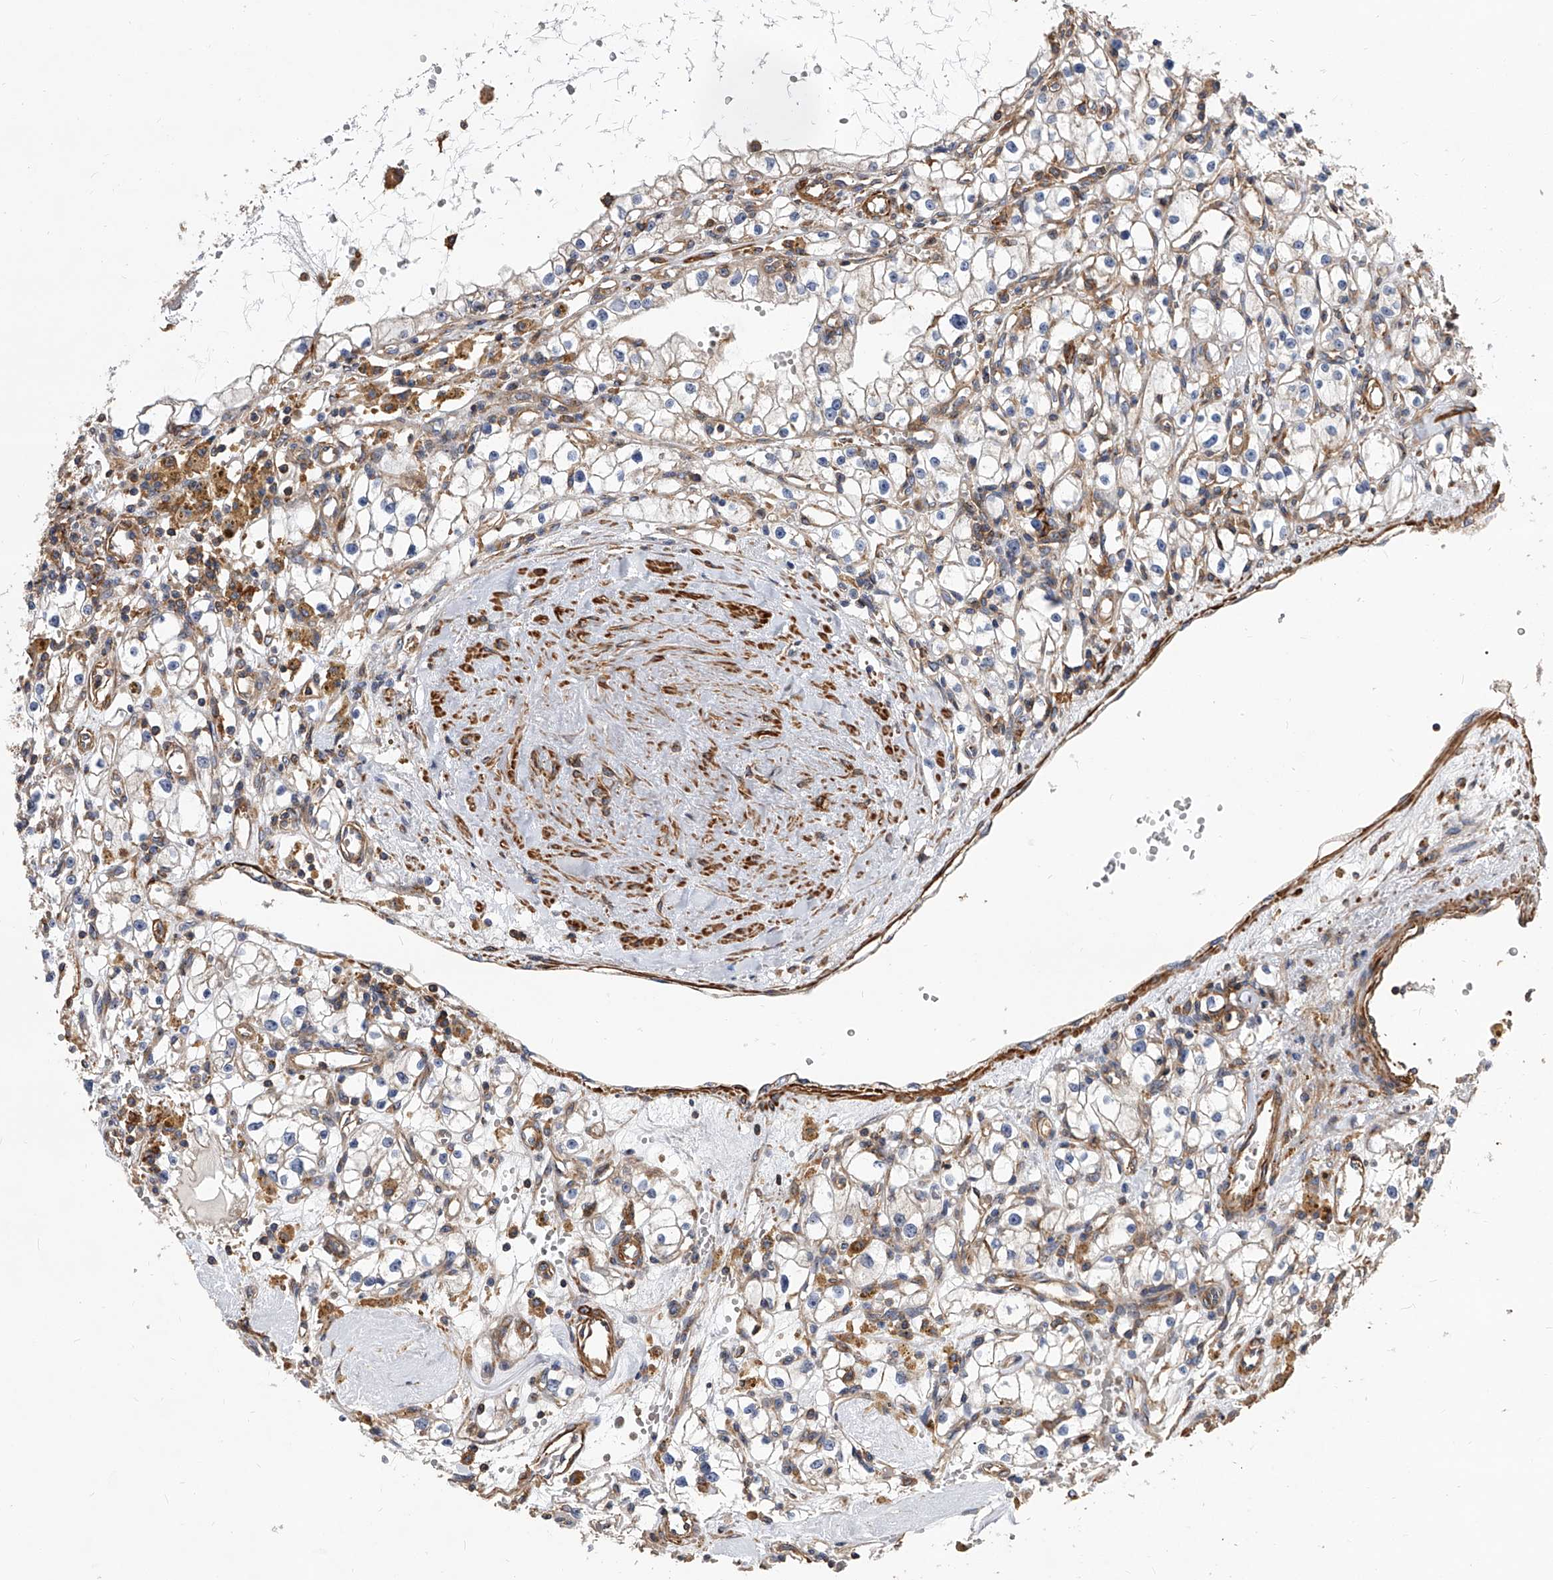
{"staining": {"intensity": "negative", "quantity": "none", "location": "none"}, "tissue": "renal cancer", "cell_type": "Tumor cells", "image_type": "cancer", "snomed": [{"axis": "morphology", "description": "Adenocarcinoma, NOS"}, {"axis": "topography", "description": "Kidney"}], "caption": "IHC micrograph of human renal adenocarcinoma stained for a protein (brown), which reveals no staining in tumor cells.", "gene": "PISD", "patient": {"sex": "male", "age": 56}}